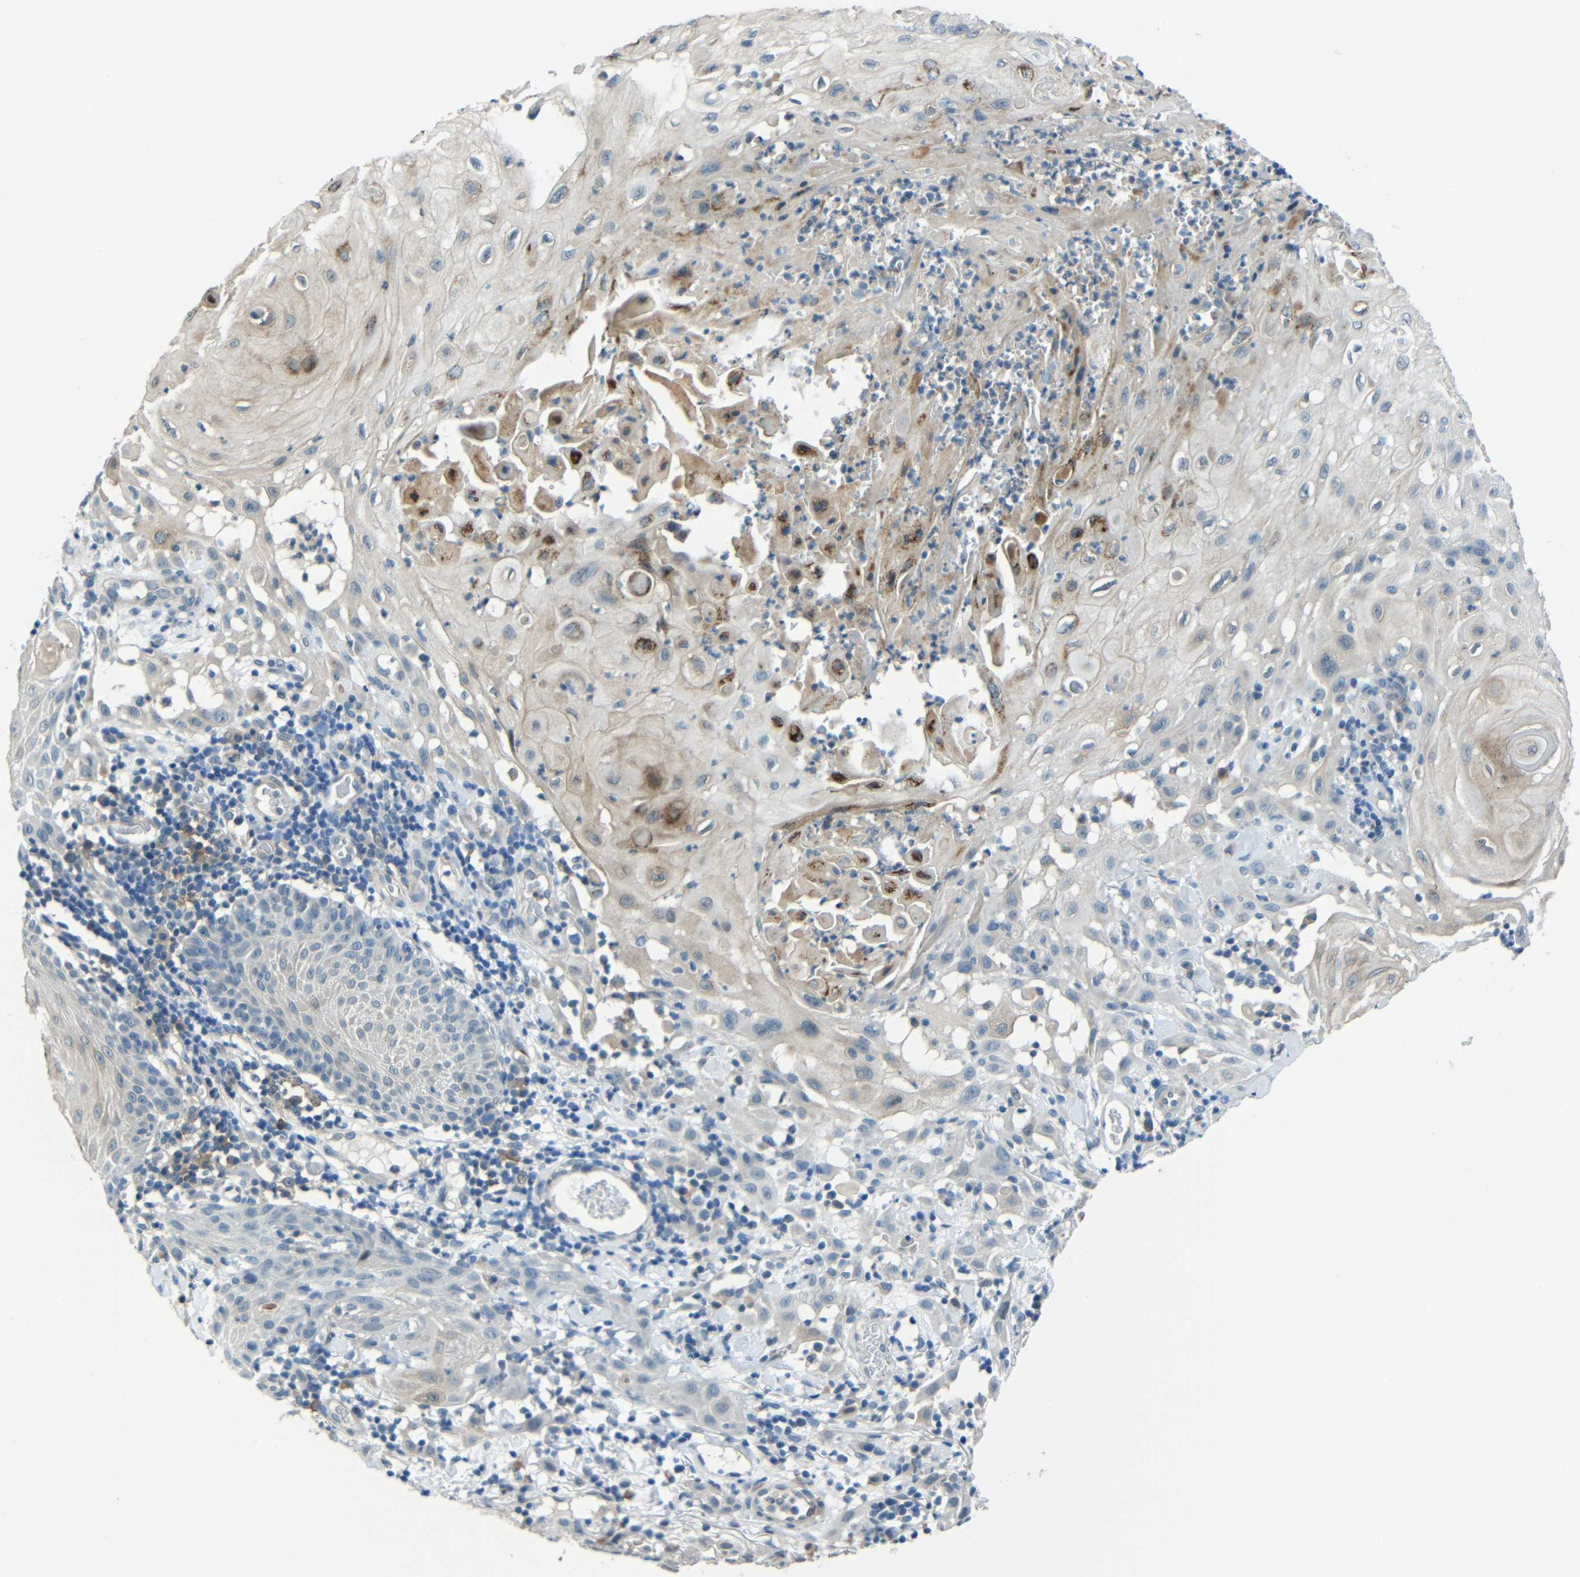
{"staining": {"intensity": "weak", "quantity": "25%-75%", "location": "cytoplasmic/membranous"}, "tissue": "skin cancer", "cell_type": "Tumor cells", "image_type": "cancer", "snomed": [{"axis": "morphology", "description": "Squamous cell carcinoma, NOS"}, {"axis": "topography", "description": "Skin"}], "caption": "Protein expression analysis of skin cancer (squamous cell carcinoma) displays weak cytoplasmic/membranous expression in about 25%-75% of tumor cells.", "gene": "ANKRD22", "patient": {"sex": "male", "age": 24}}